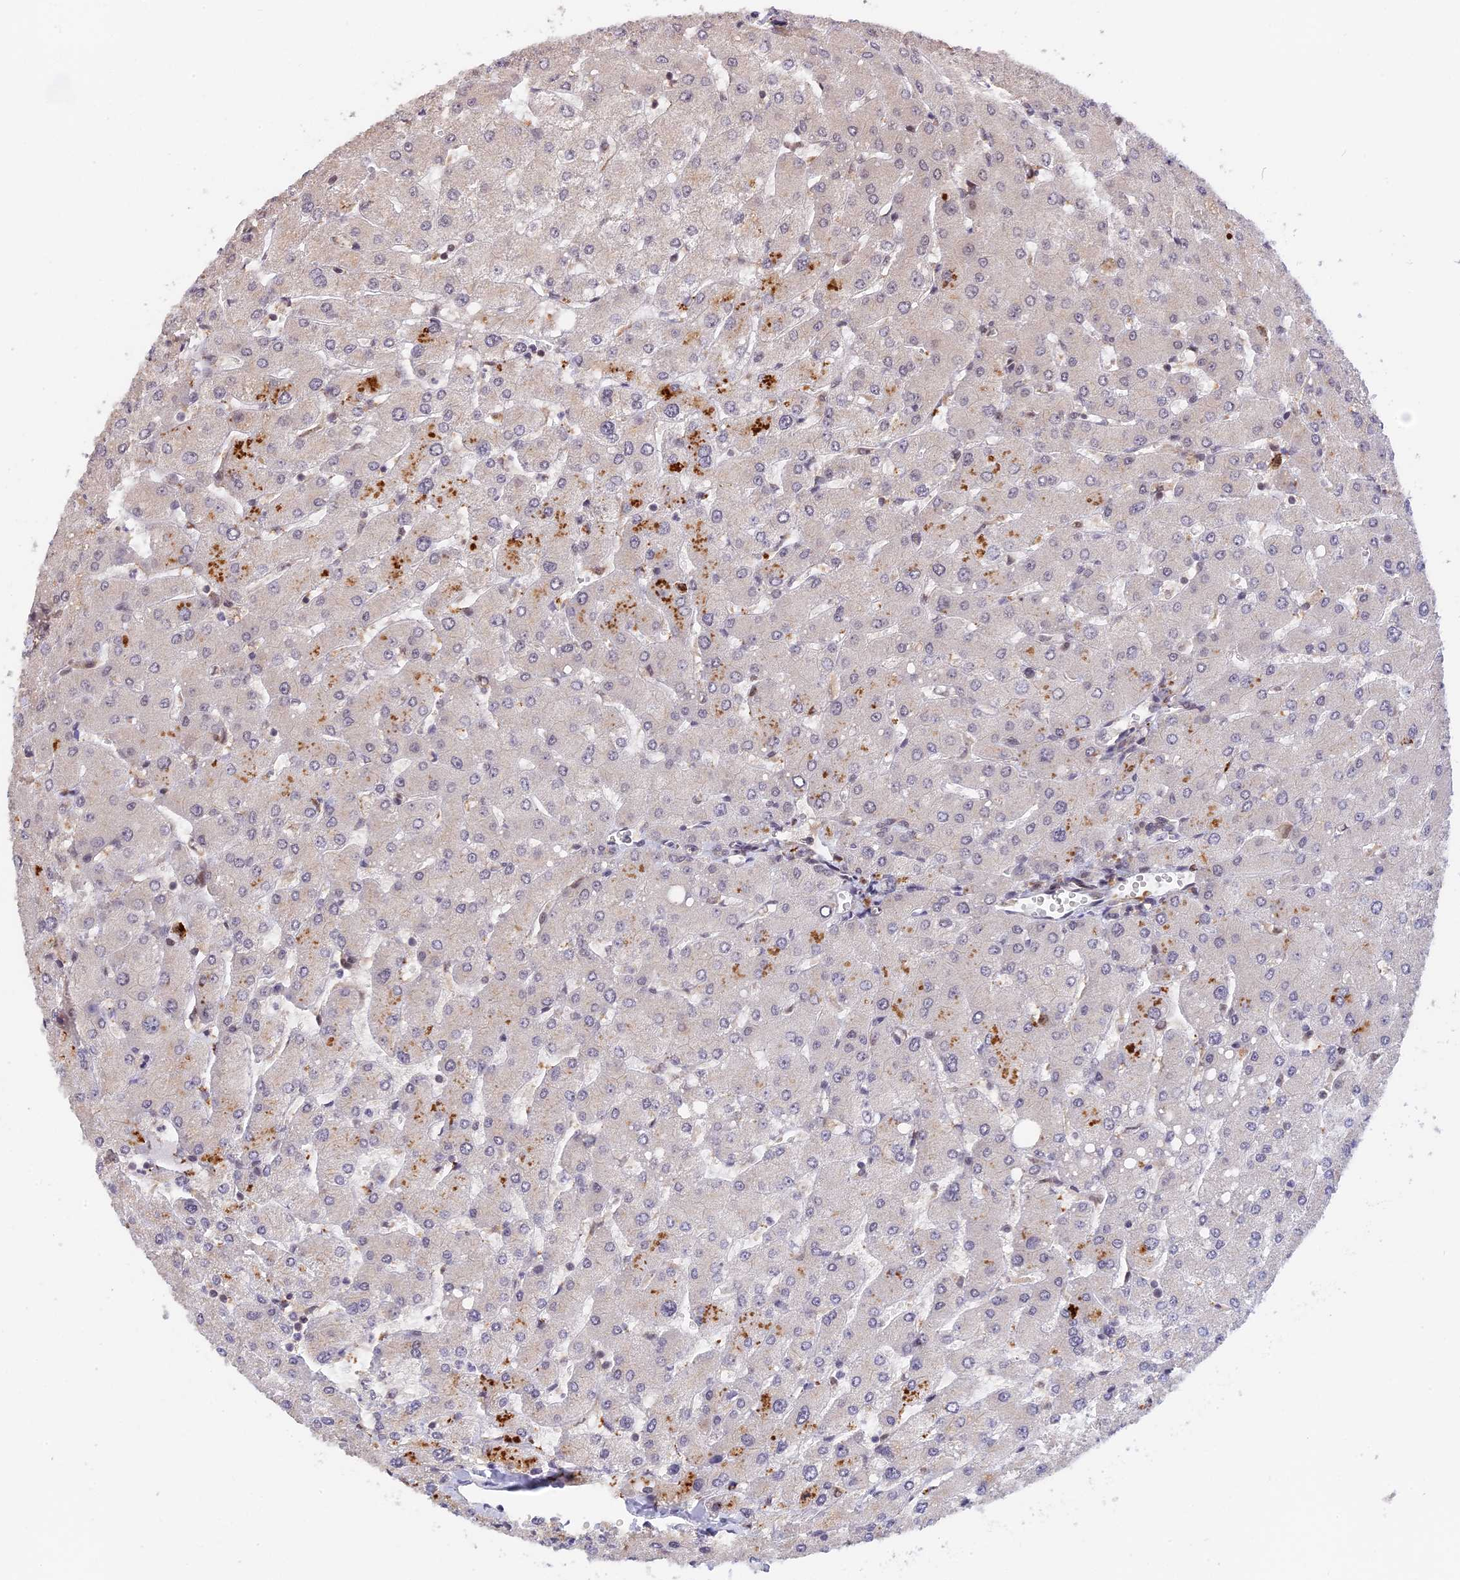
{"staining": {"intensity": "negative", "quantity": "none", "location": "none"}, "tissue": "liver", "cell_type": "Cholangiocytes", "image_type": "normal", "snomed": [{"axis": "morphology", "description": "Normal tissue, NOS"}, {"axis": "topography", "description": "Liver"}], "caption": "Immunohistochemistry (IHC) histopathology image of normal human liver stained for a protein (brown), which shows no positivity in cholangiocytes.", "gene": "POLR2C", "patient": {"sex": "male", "age": 55}}